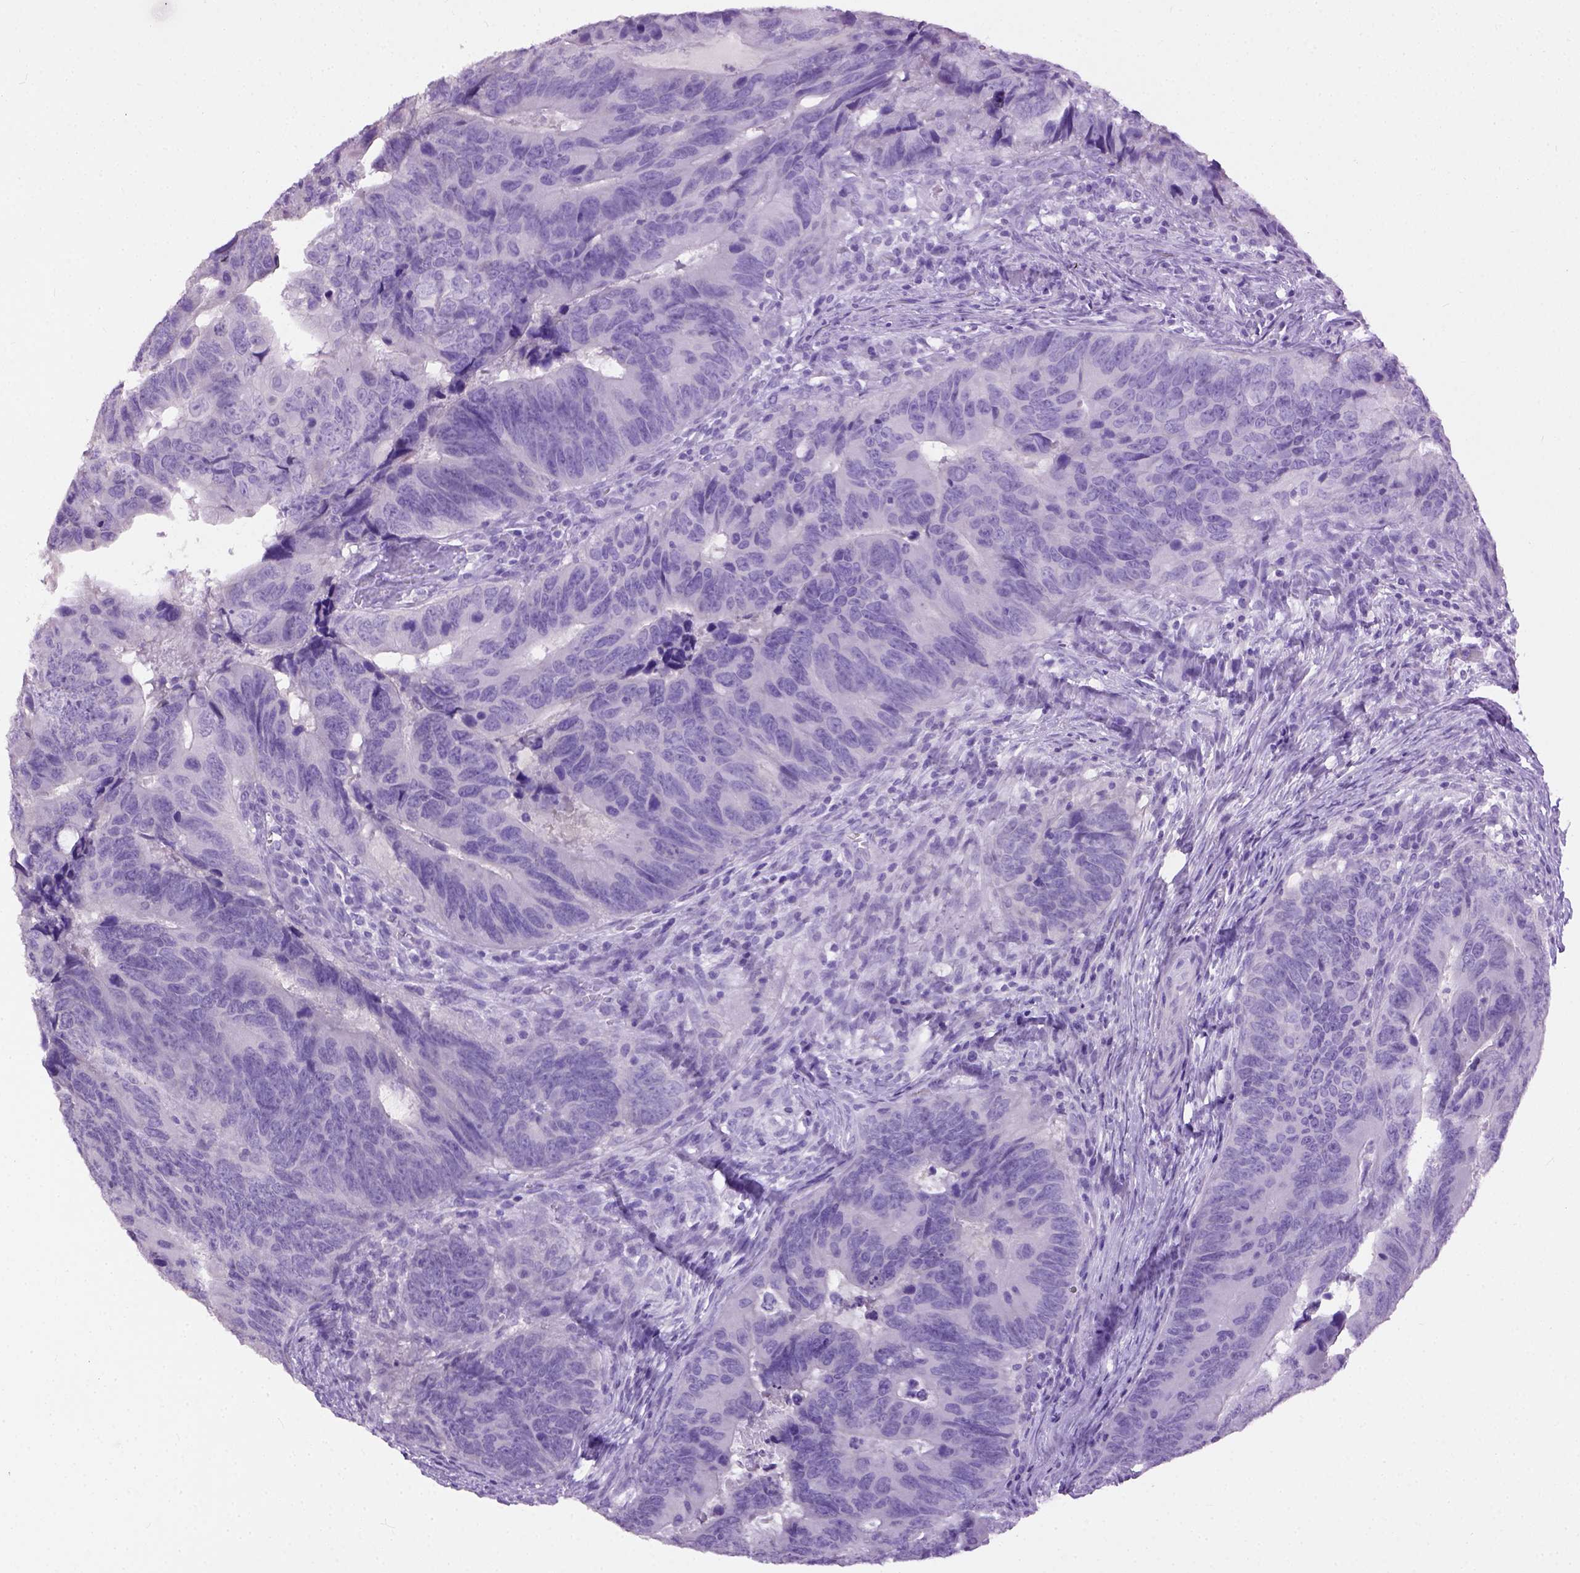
{"staining": {"intensity": "negative", "quantity": "none", "location": "none"}, "tissue": "colorectal cancer", "cell_type": "Tumor cells", "image_type": "cancer", "snomed": [{"axis": "morphology", "description": "Adenocarcinoma, NOS"}, {"axis": "topography", "description": "Colon"}], "caption": "Tumor cells show no significant positivity in colorectal adenocarcinoma. The staining is performed using DAB brown chromogen with nuclei counter-stained in using hematoxylin.", "gene": "CYP24A1", "patient": {"sex": "female", "age": 82}}